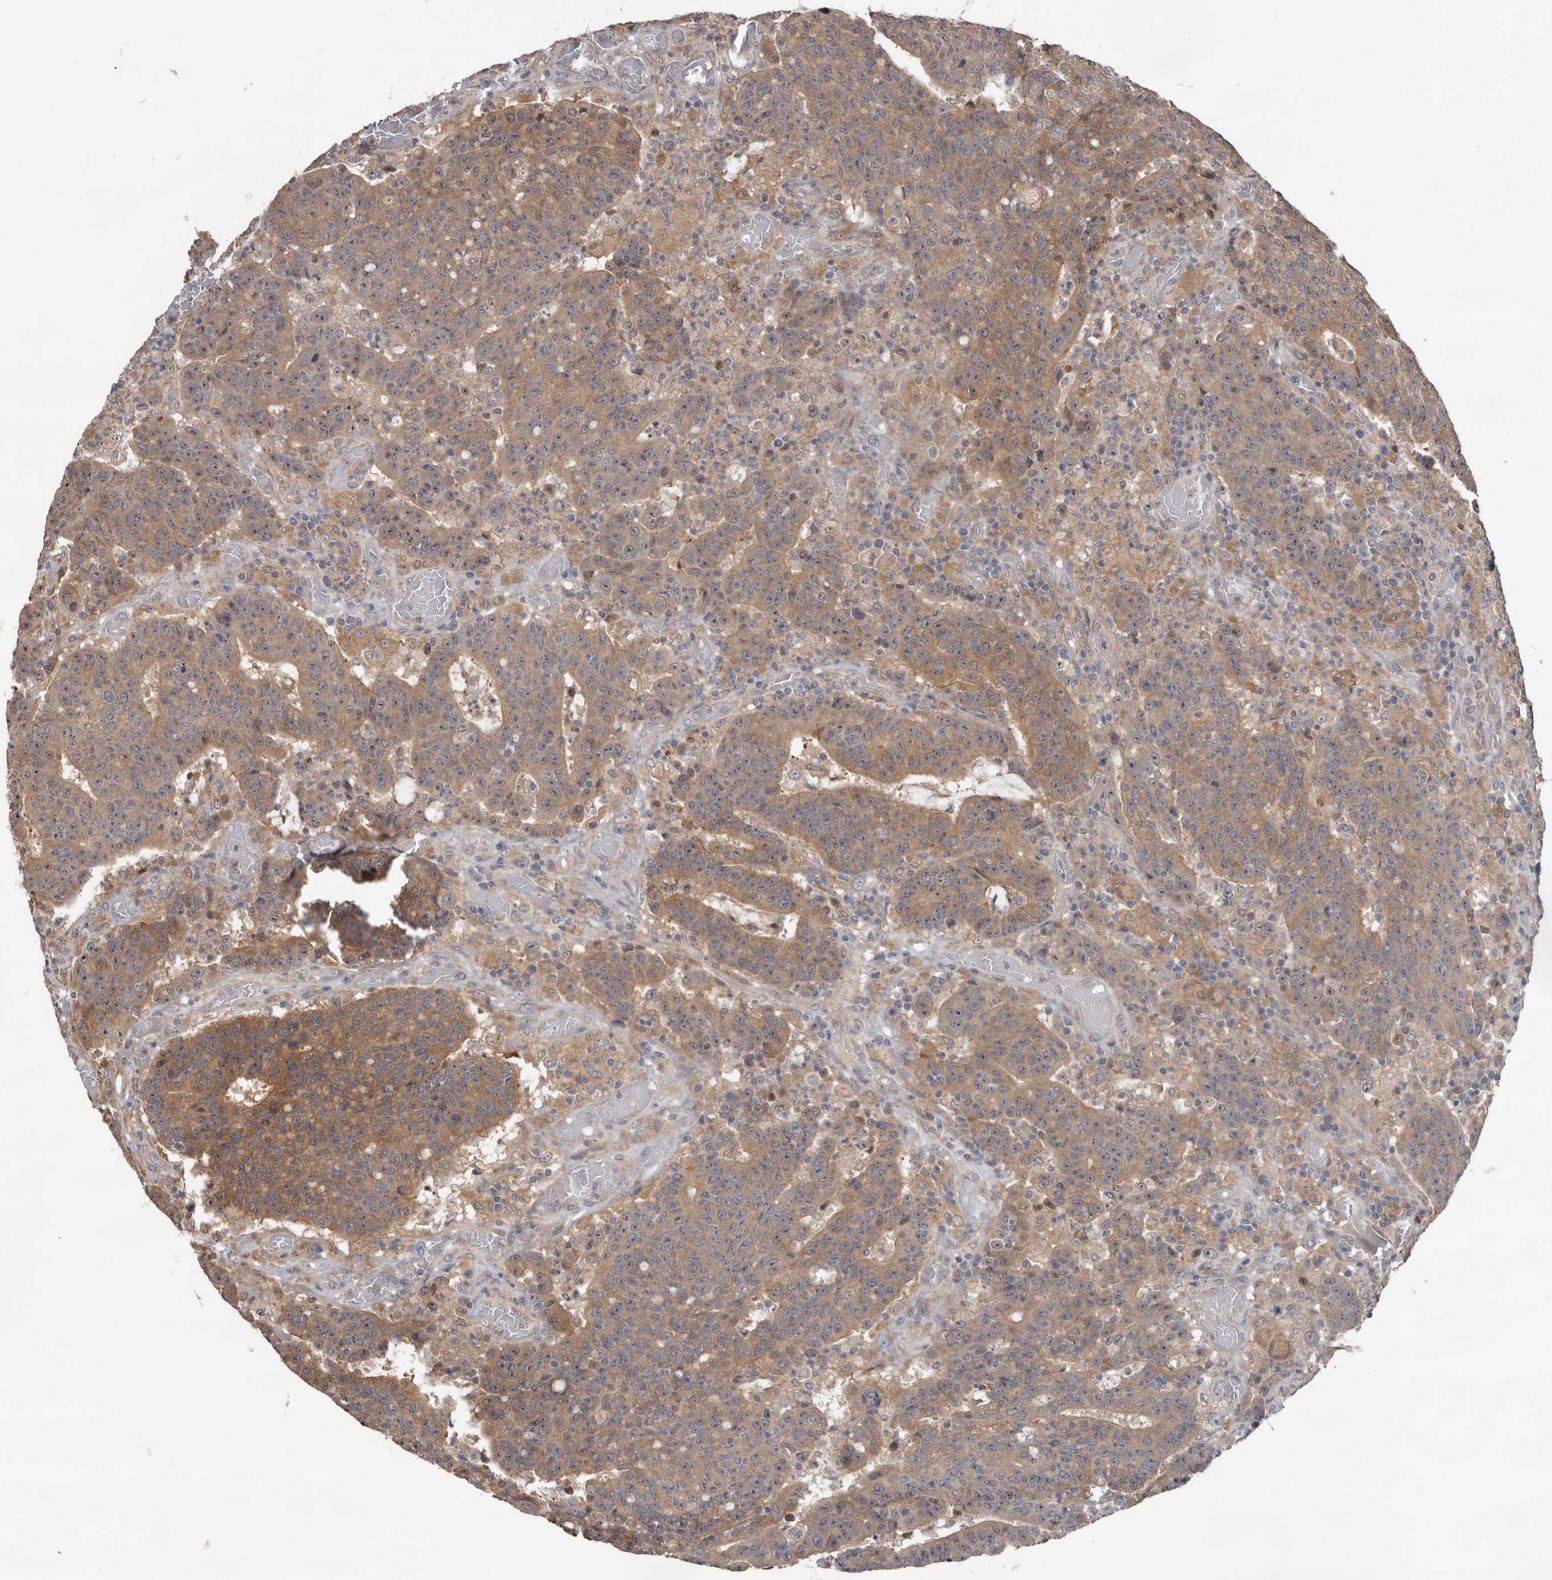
{"staining": {"intensity": "moderate", "quantity": ">75%", "location": "cytoplasmic/membranous"}, "tissue": "colorectal cancer", "cell_type": "Tumor cells", "image_type": "cancer", "snomed": [{"axis": "morphology", "description": "Adenocarcinoma, NOS"}, {"axis": "topography", "description": "Colon"}], "caption": "An image showing moderate cytoplasmic/membranous staining in approximately >75% of tumor cells in colorectal adenocarcinoma, as visualized by brown immunohistochemical staining.", "gene": "HINT3", "patient": {"sex": "female", "age": 75}}